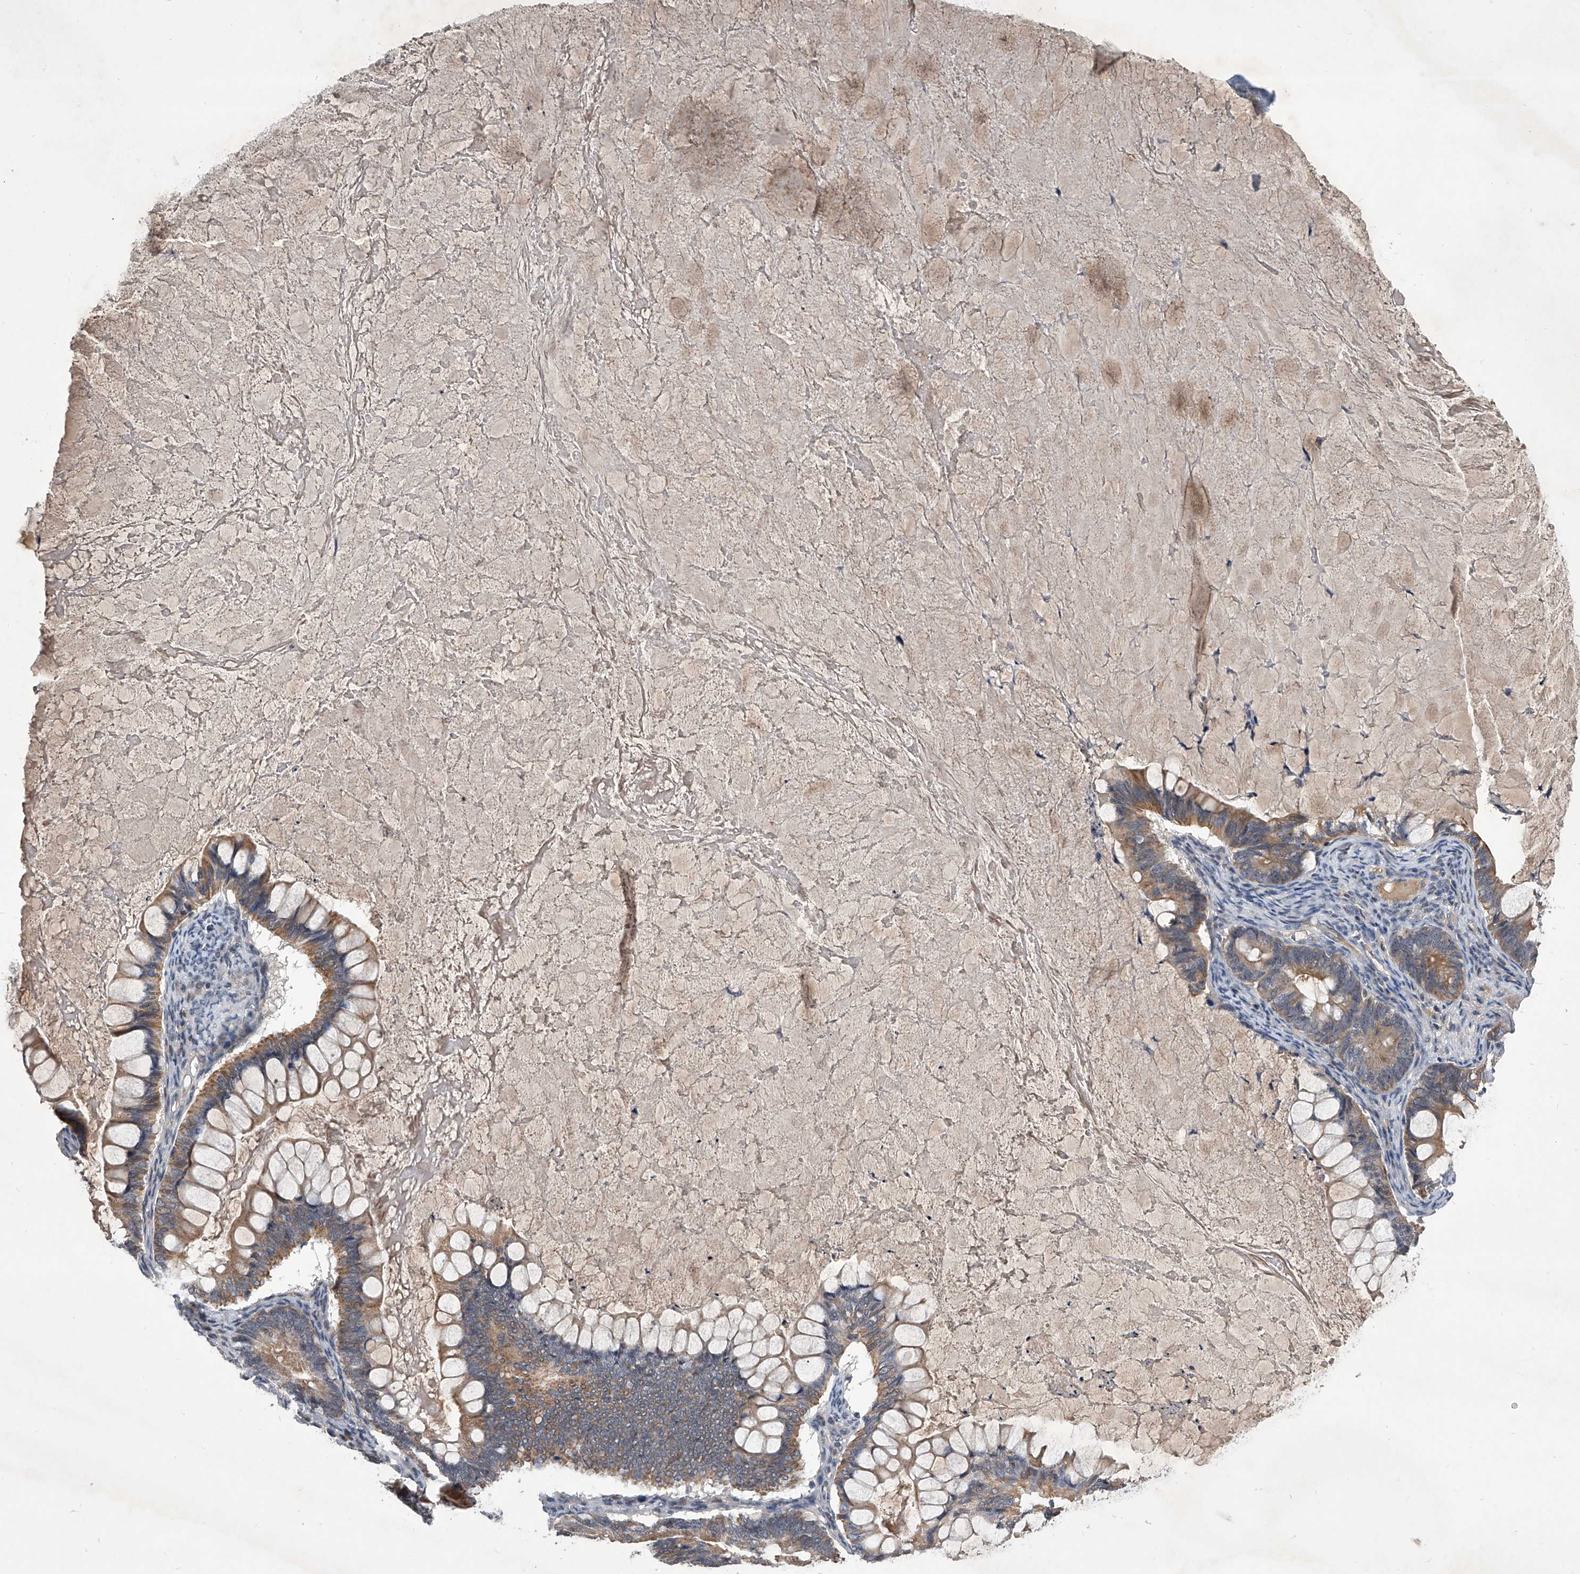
{"staining": {"intensity": "moderate", "quantity": ">75%", "location": "cytoplasmic/membranous"}, "tissue": "ovarian cancer", "cell_type": "Tumor cells", "image_type": "cancer", "snomed": [{"axis": "morphology", "description": "Cystadenocarcinoma, mucinous, NOS"}, {"axis": "topography", "description": "Ovary"}], "caption": "The photomicrograph displays a brown stain indicating the presence of a protein in the cytoplasmic/membranous of tumor cells in ovarian cancer (mucinous cystadenocarcinoma).", "gene": "ZNF76", "patient": {"sex": "female", "age": 61}}